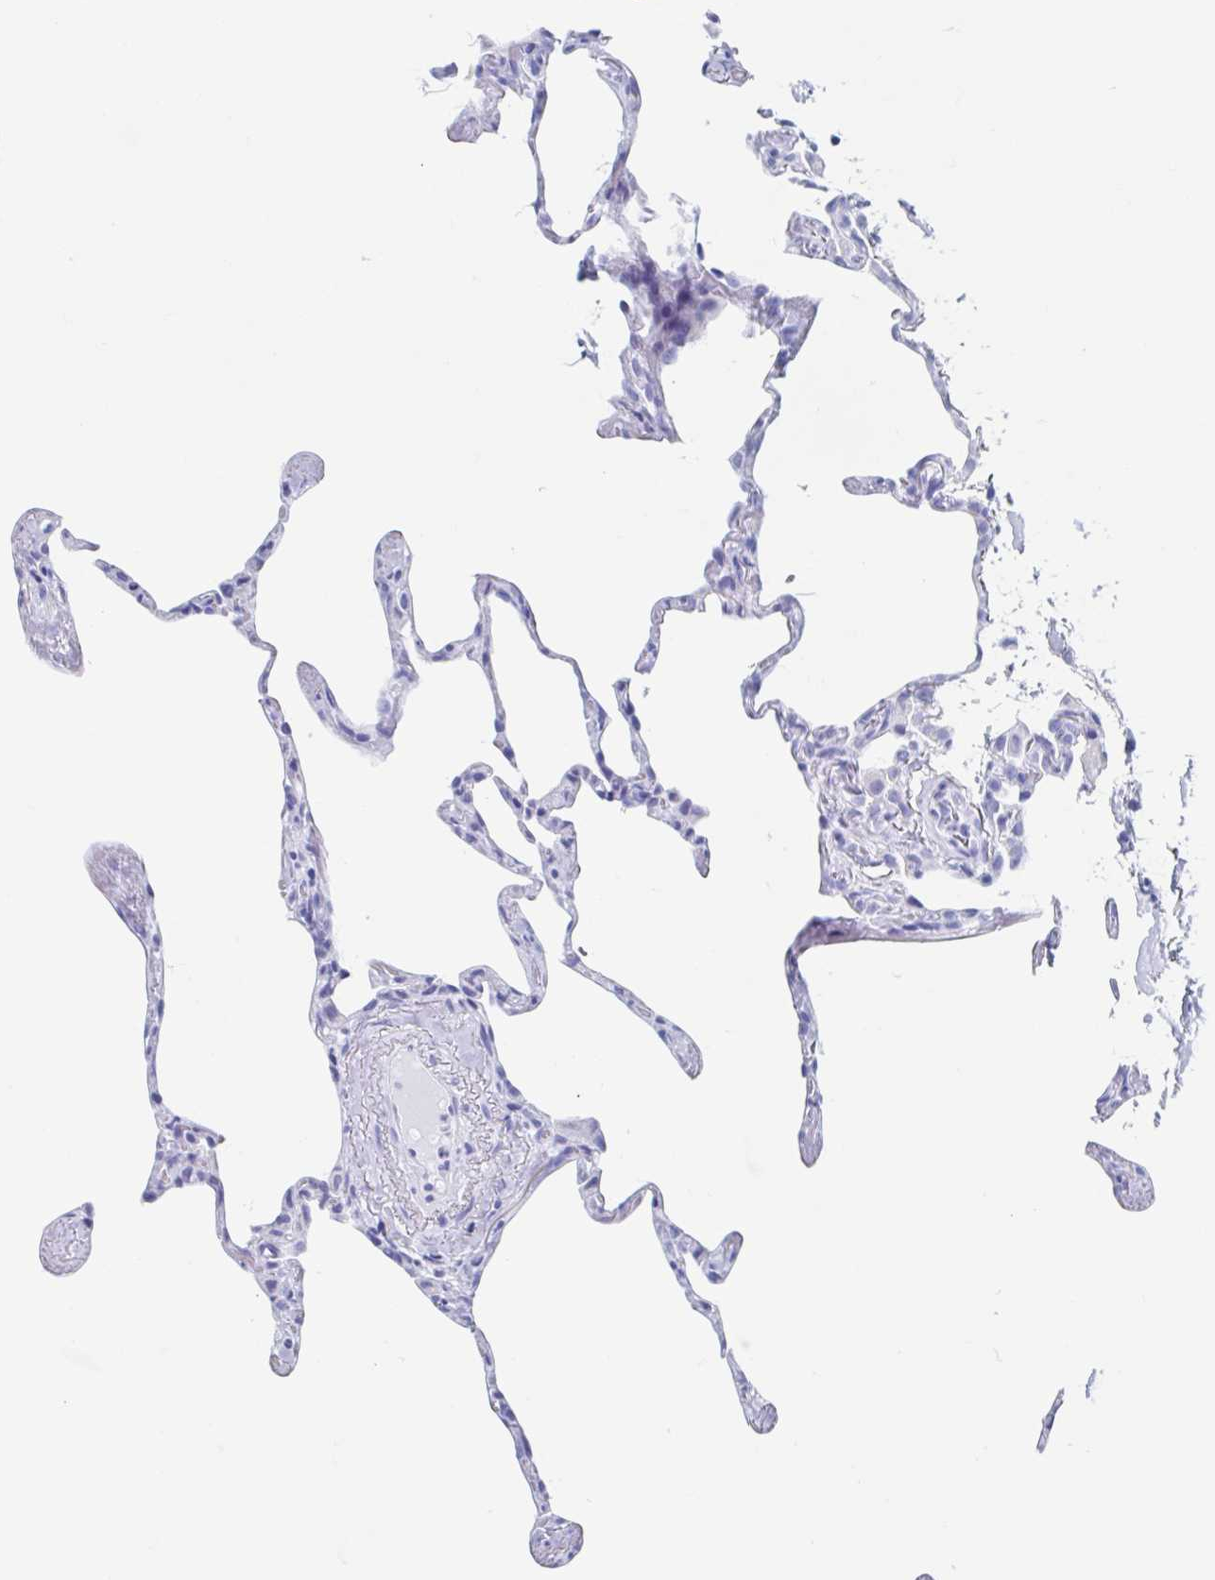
{"staining": {"intensity": "negative", "quantity": "none", "location": "none"}, "tissue": "lung", "cell_type": "Alveolar cells", "image_type": "normal", "snomed": [{"axis": "morphology", "description": "Normal tissue, NOS"}, {"axis": "topography", "description": "Lung"}], "caption": "An image of lung stained for a protein shows no brown staining in alveolar cells.", "gene": "C10orf53", "patient": {"sex": "male", "age": 65}}